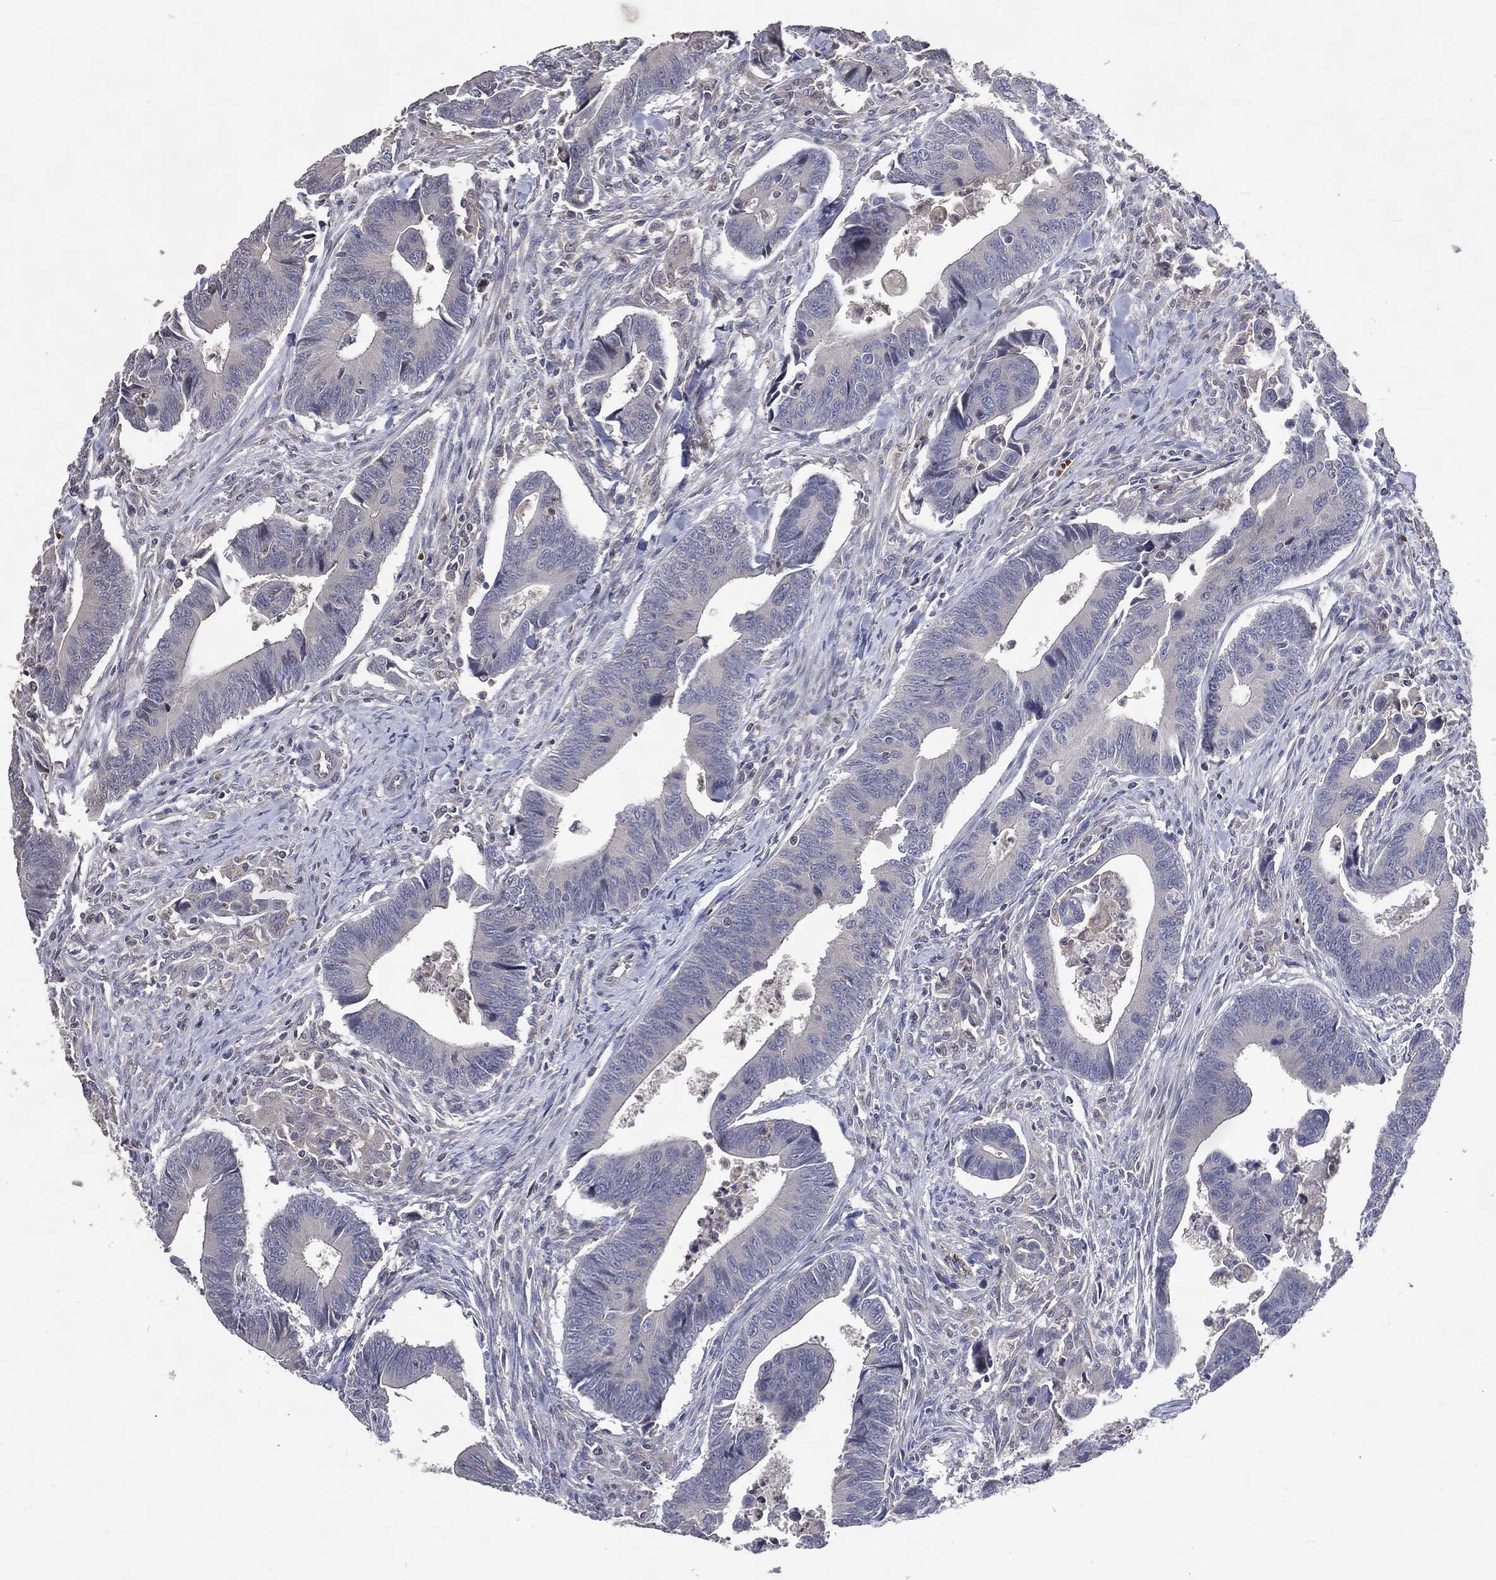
{"staining": {"intensity": "negative", "quantity": "none", "location": "none"}, "tissue": "colorectal cancer", "cell_type": "Tumor cells", "image_type": "cancer", "snomed": [{"axis": "morphology", "description": "Adenocarcinoma, NOS"}, {"axis": "topography", "description": "Rectum"}], "caption": "A high-resolution image shows IHC staining of colorectal cancer (adenocarcinoma), which shows no significant expression in tumor cells. (Stains: DAB (3,3'-diaminobenzidine) immunohistochemistry (IHC) with hematoxylin counter stain, Microscopy: brightfield microscopy at high magnification).", "gene": "DNAH7", "patient": {"sex": "male", "age": 67}}